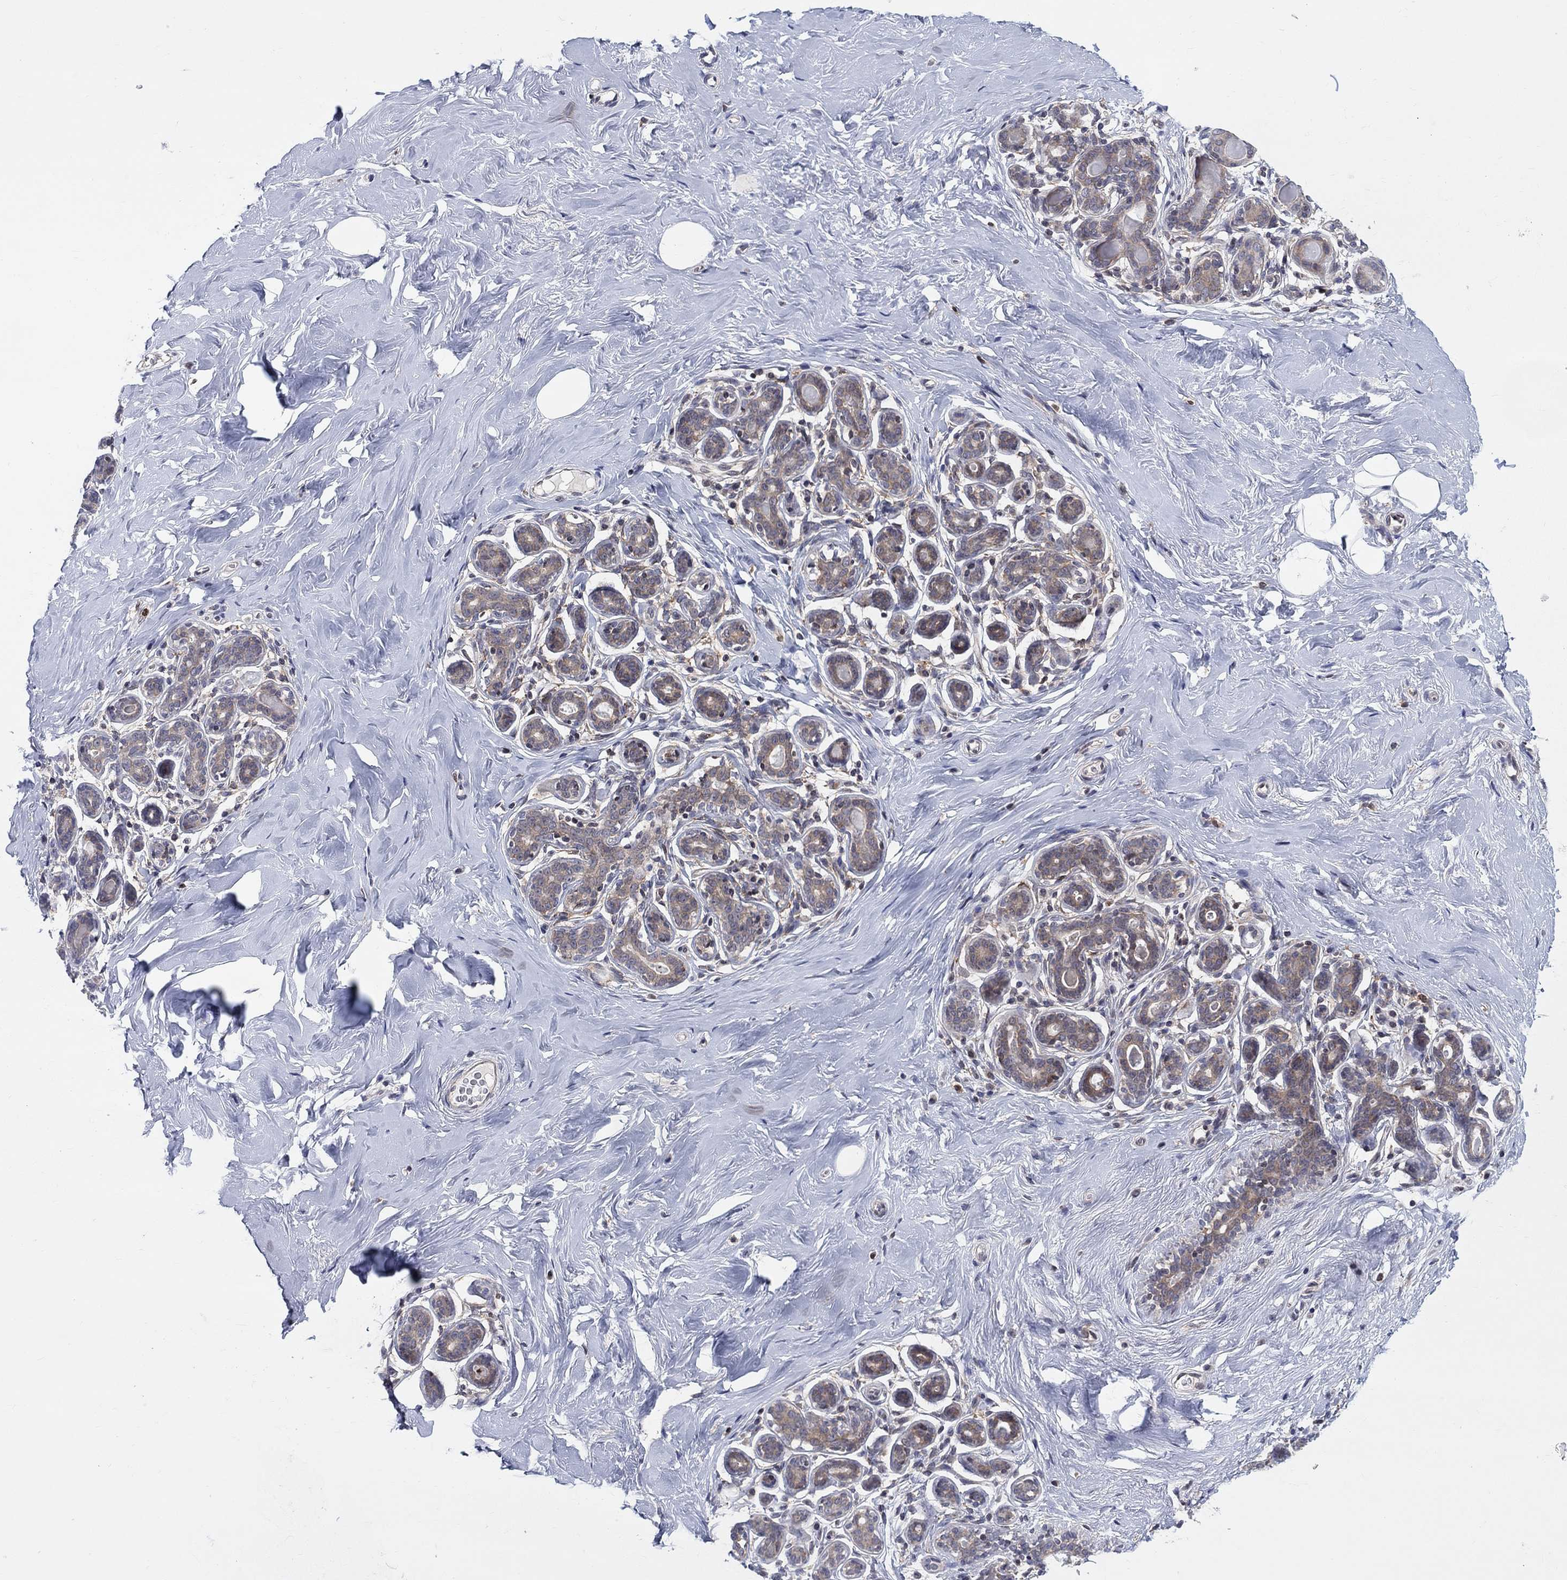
{"staining": {"intensity": "negative", "quantity": "none", "location": "none"}, "tissue": "breast", "cell_type": "Adipocytes", "image_type": "normal", "snomed": [{"axis": "morphology", "description": "Normal tissue, NOS"}, {"axis": "topography", "description": "Skin"}, {"axis": "topography", "description": "Breast"}], "caption": "Benign breast was stained to show a protein in brown. There is no significant staining in adipocytes.", "gene": "ZNHIT3", "patient": {"sex": "female", "age": 43}}